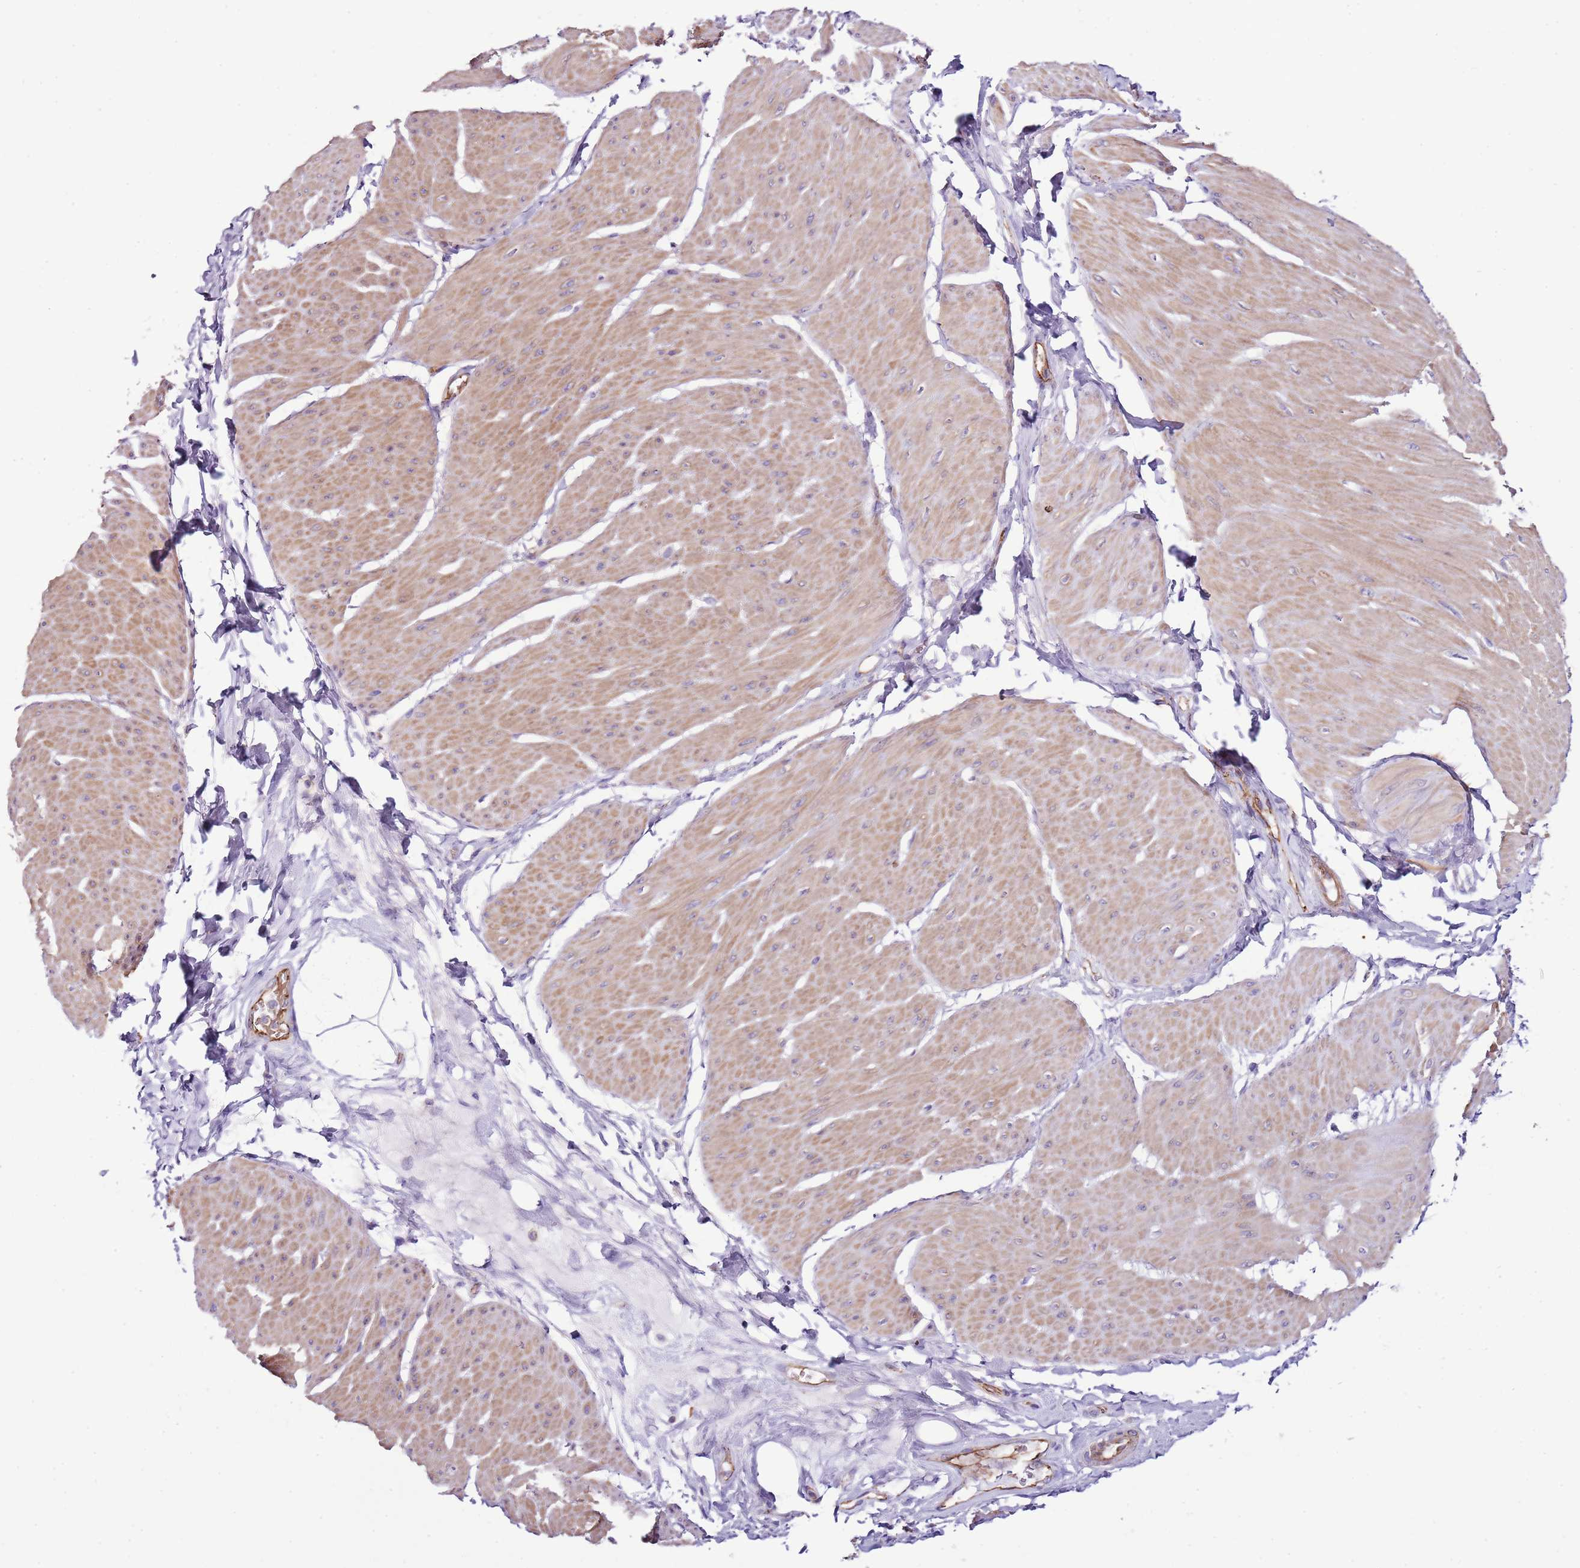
{"staining": {"intensity": "weak", "quantity": "25%-75%", "location": "cytoplasmic/membranous"}, "tissue": "smooth muscle", "cell_type": "Smooth muscle cells", "image_type": "normal", "snomed": [{"axis": "morphology", "description": "Urothelial carcinoma, High grade"}, {"axis": "topography", "description": "Urinary bladder"}], "caption": "Smooth muscle stained with immunohistochemistry displays weak cytoplasmic/membranous staining in about 25%-75% of smooth muscle cells.", "gene": "GFRAL", "patient": {"sex": "male", "age": 46}}